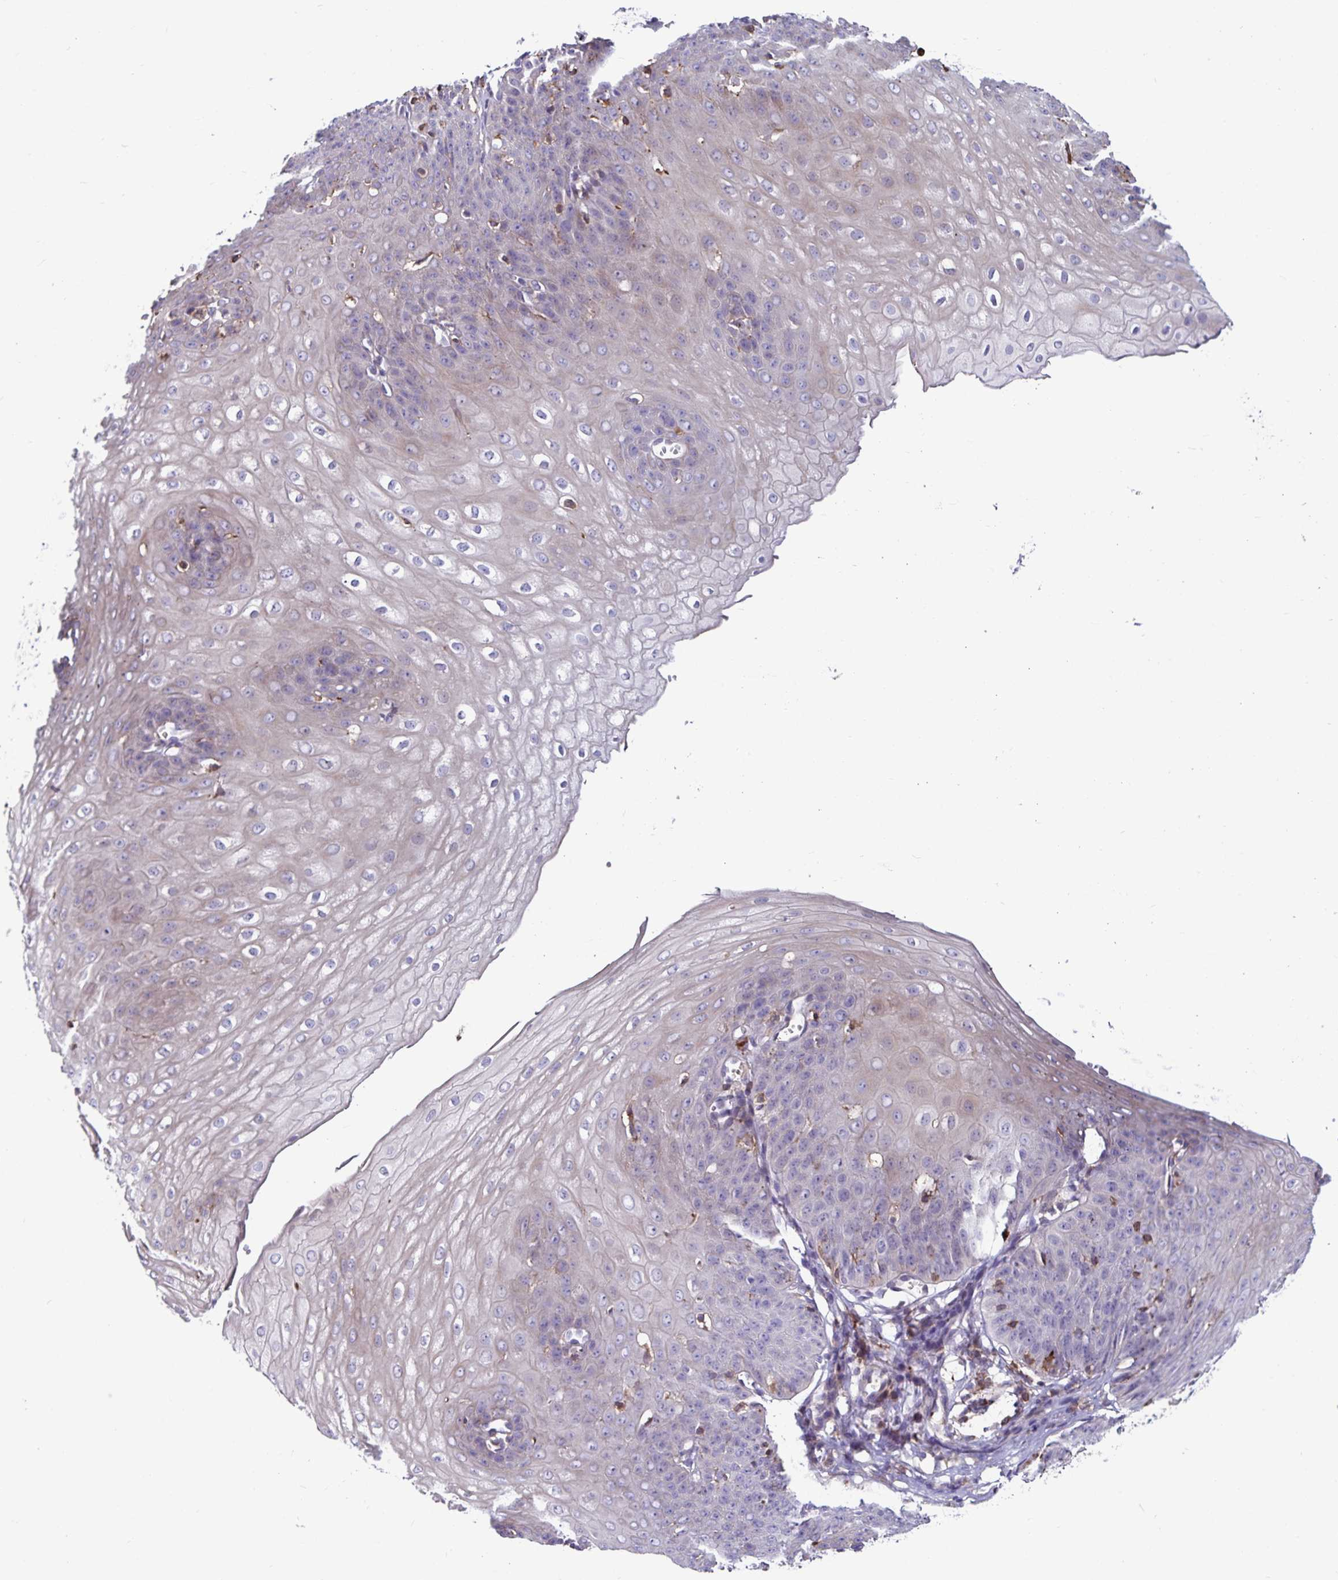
{"staining": {"intensity": "weak", "quantity": "25%-75%", "location": "cytoplasmic/membranous"}, "tissue": "esophagus", "cell_type": "Squamous epithelial cells", "image_type": "normal", "snomed": [{"axis": "morphology", "description": "Normal tissue, NOS"}, {"axis": "topography", "description": "Esophagus"}], "caption": "Immunohistochemistry (DAB) staining of unremarkable esophagus displays weak cytoplasmic/membranous protein staining in about 25%-75% of squamous epithelial cells. Ihc stains the protein of interest in brown and the nuclei are stained blue.", "gene": "NAGPA", "patient": {"sex": "male", "age": 71}}